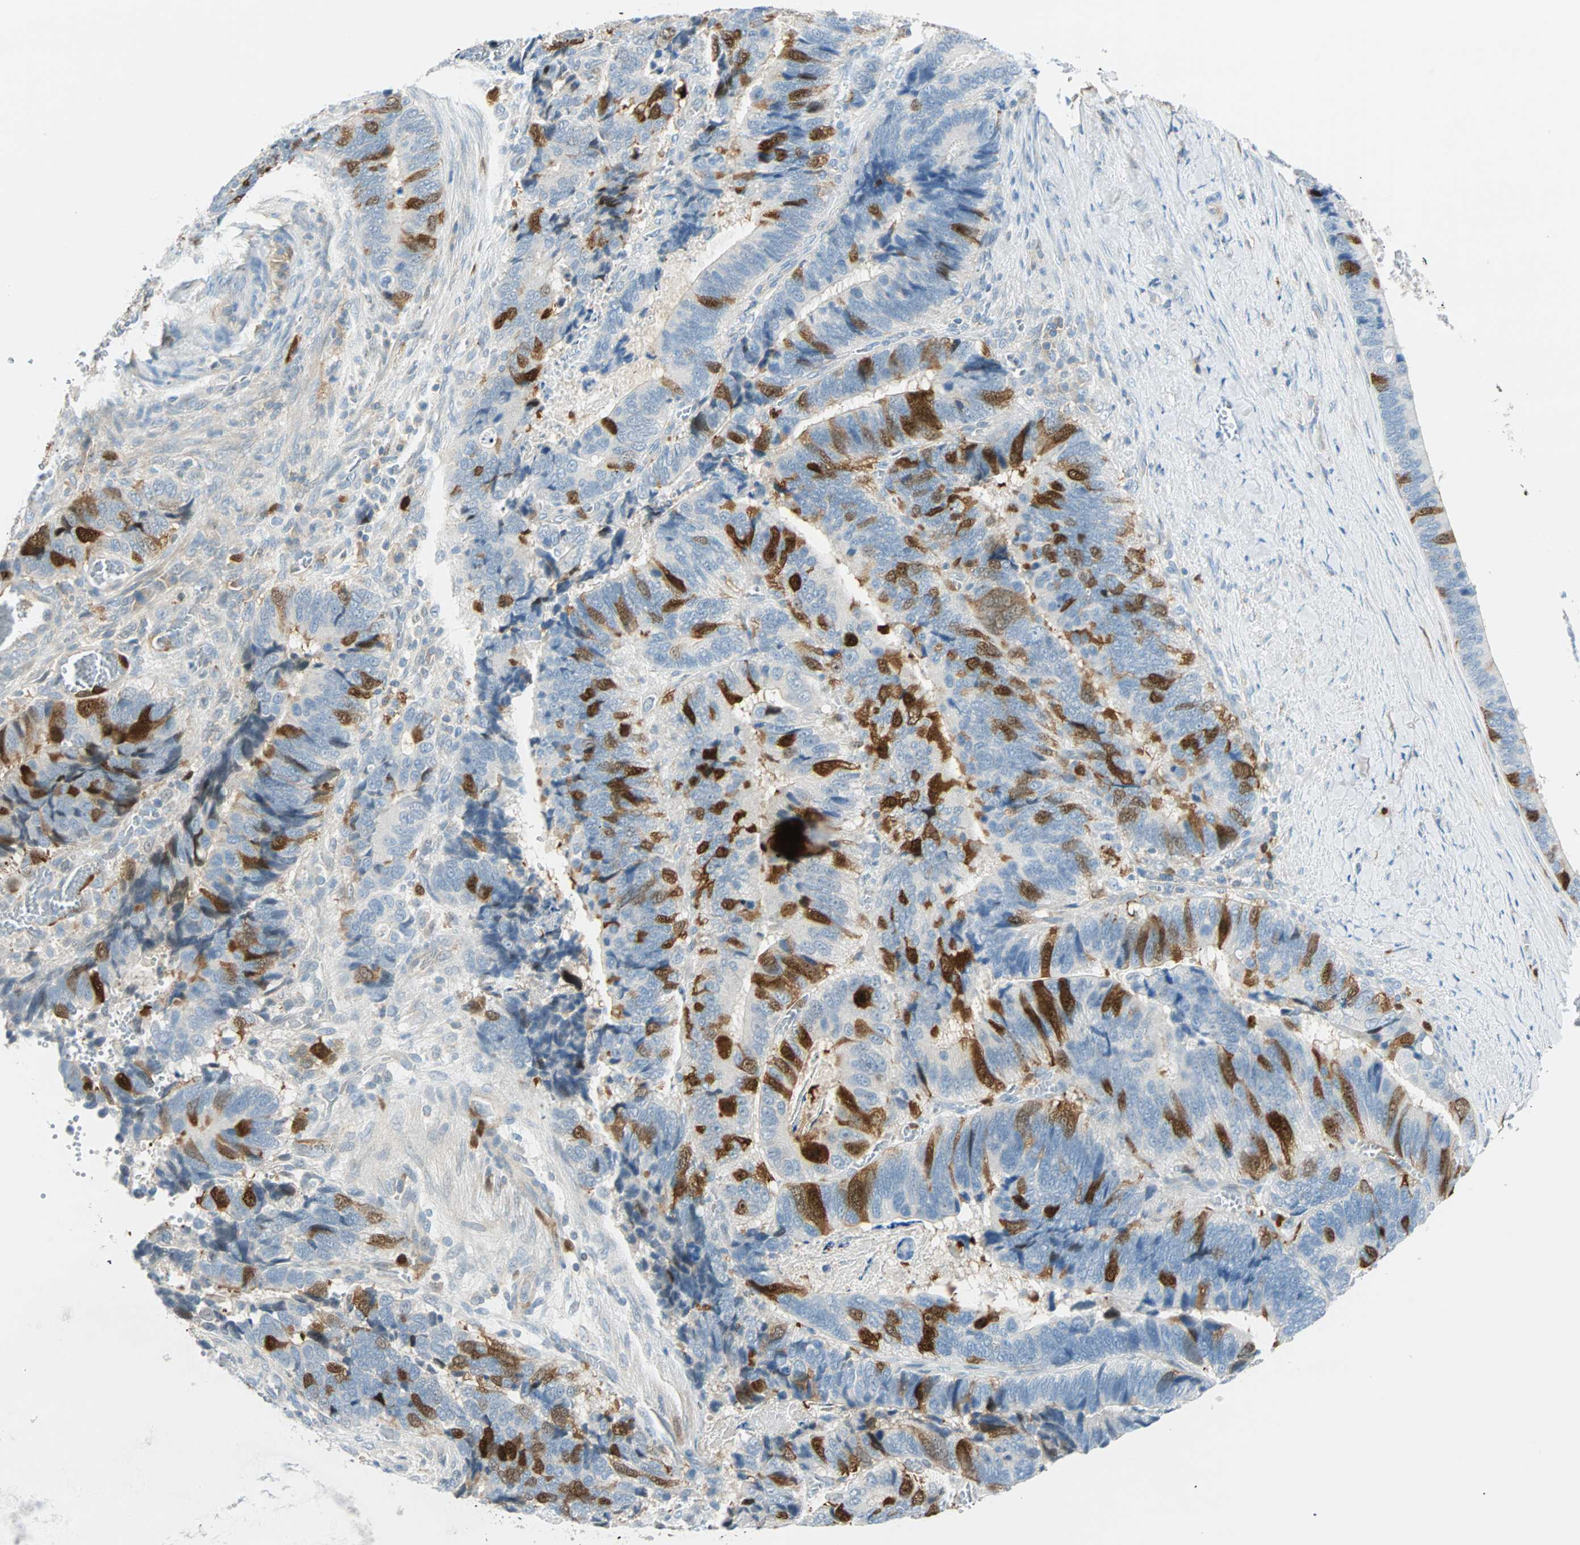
{"staining": {"intensity": "strong", "quantity": "<25%", "location": "cytoplasmic/membranous,nuclear"}, "tissue": "colorectal cancer", "cell_type": "Tumor cells", "image_type": "cancer", "snomed": [{"axis": "morphology", "description": "Adenocarcinoma, NOS"}, {"axis": "topography", "description": "Colon"}], "caption": "Colorectal cancer (adenocarcinoma) stained with a brown dye reveals strong cytoplasmic/membranous and nuclear positive positivity in about <25% of tumor cells.", "gene": "PTTG1", "patient": {"sex": "male", "age": 72}}